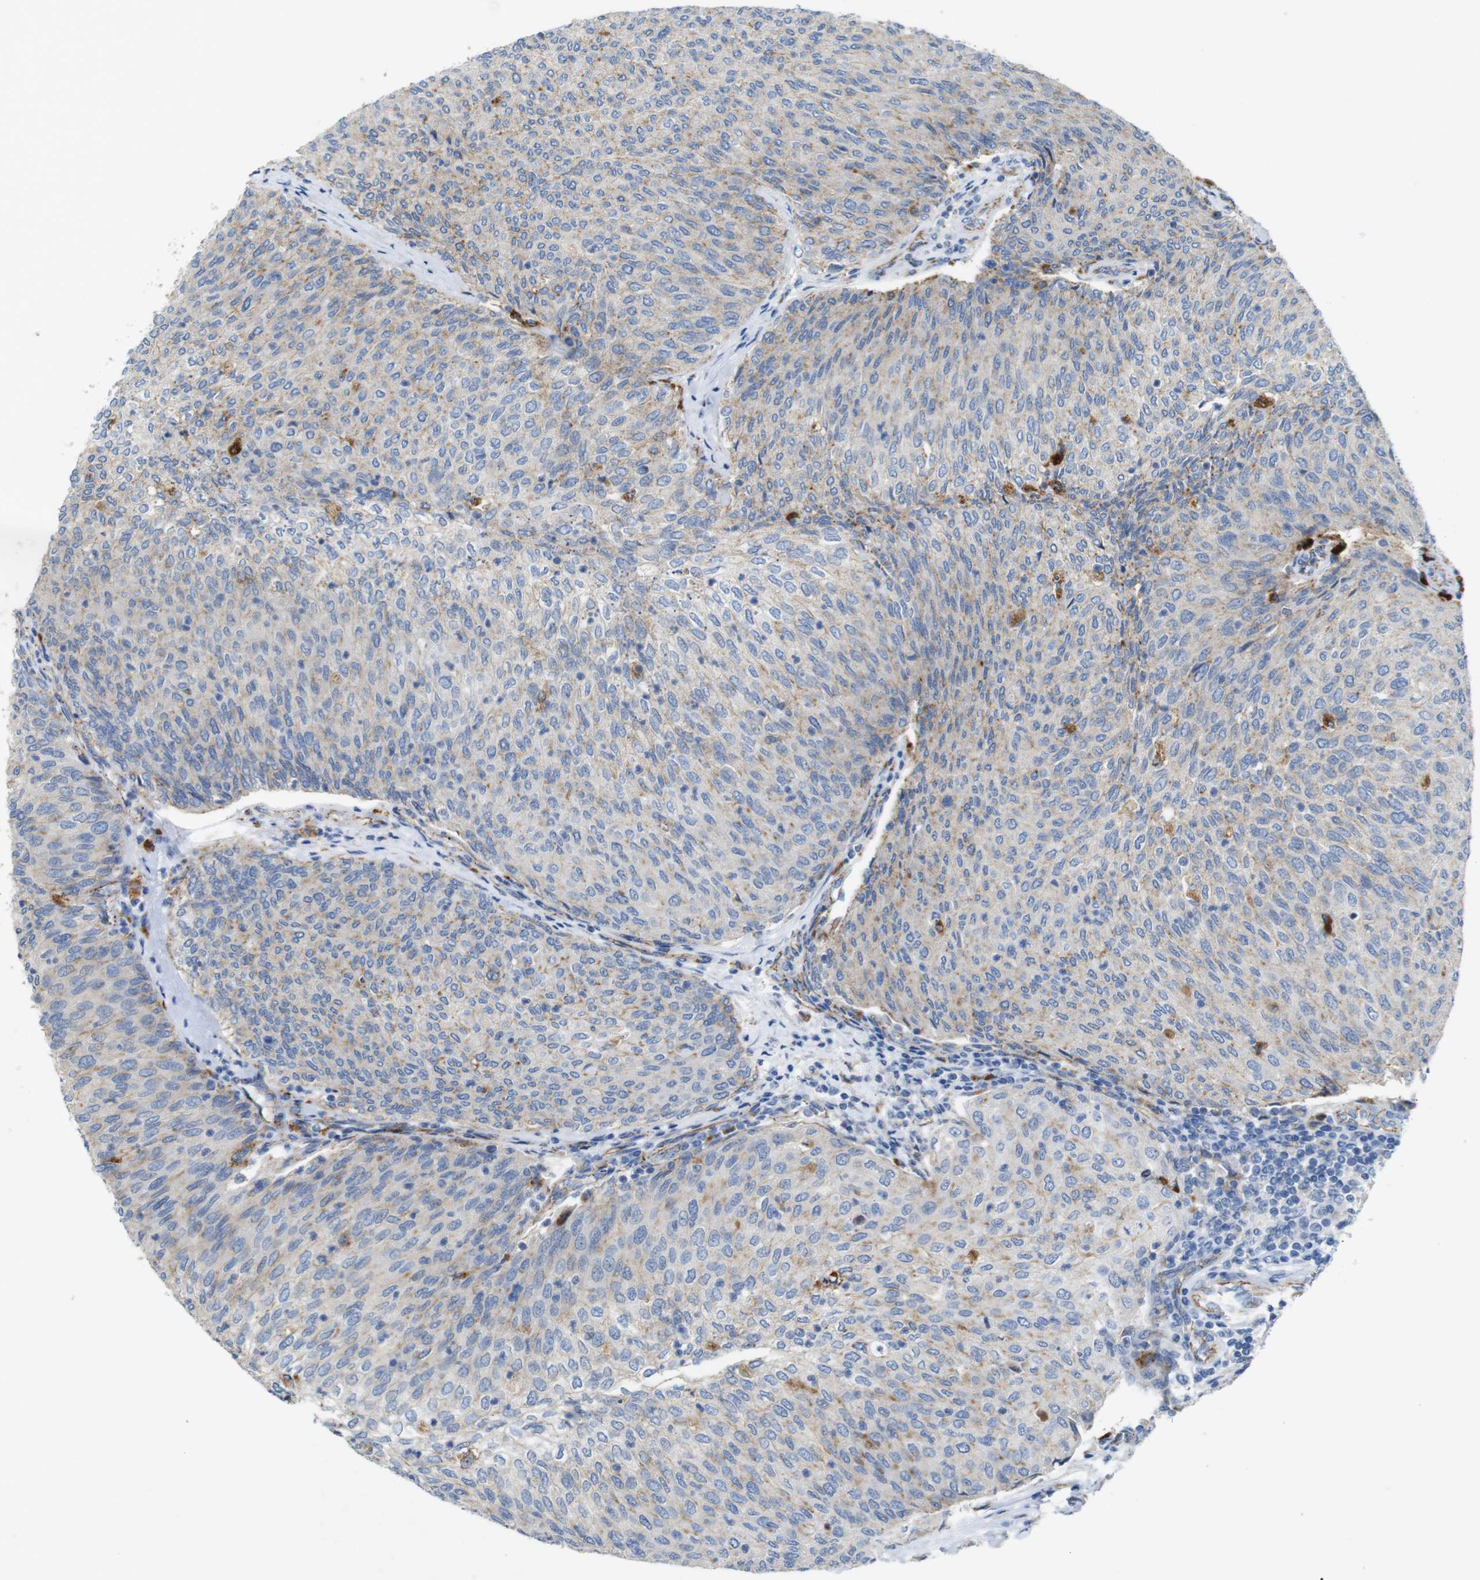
{"staining": {"intensity": "weak", "quantity": "25%-75%", "location": "cytoplasmic/membranous"}, "tissue": "urothelial cancer", "cell_type": "Tumor cells", "image_type": "cancer", "snomed": [{"axis": "morphology", "description": "Urothelial carcinoma, Low grade"}, {"axis": "topography", "description": "Urinary bladder"}], "caption": "Immunohistochemical staining of human urothelial cancer demonstrates low levels of weak cytoplasmic/membranous staining in approximately 25%-75% of tumor cells.", "gene": "NHLRC3", "patient": {"sex": "female", "age": 79}}